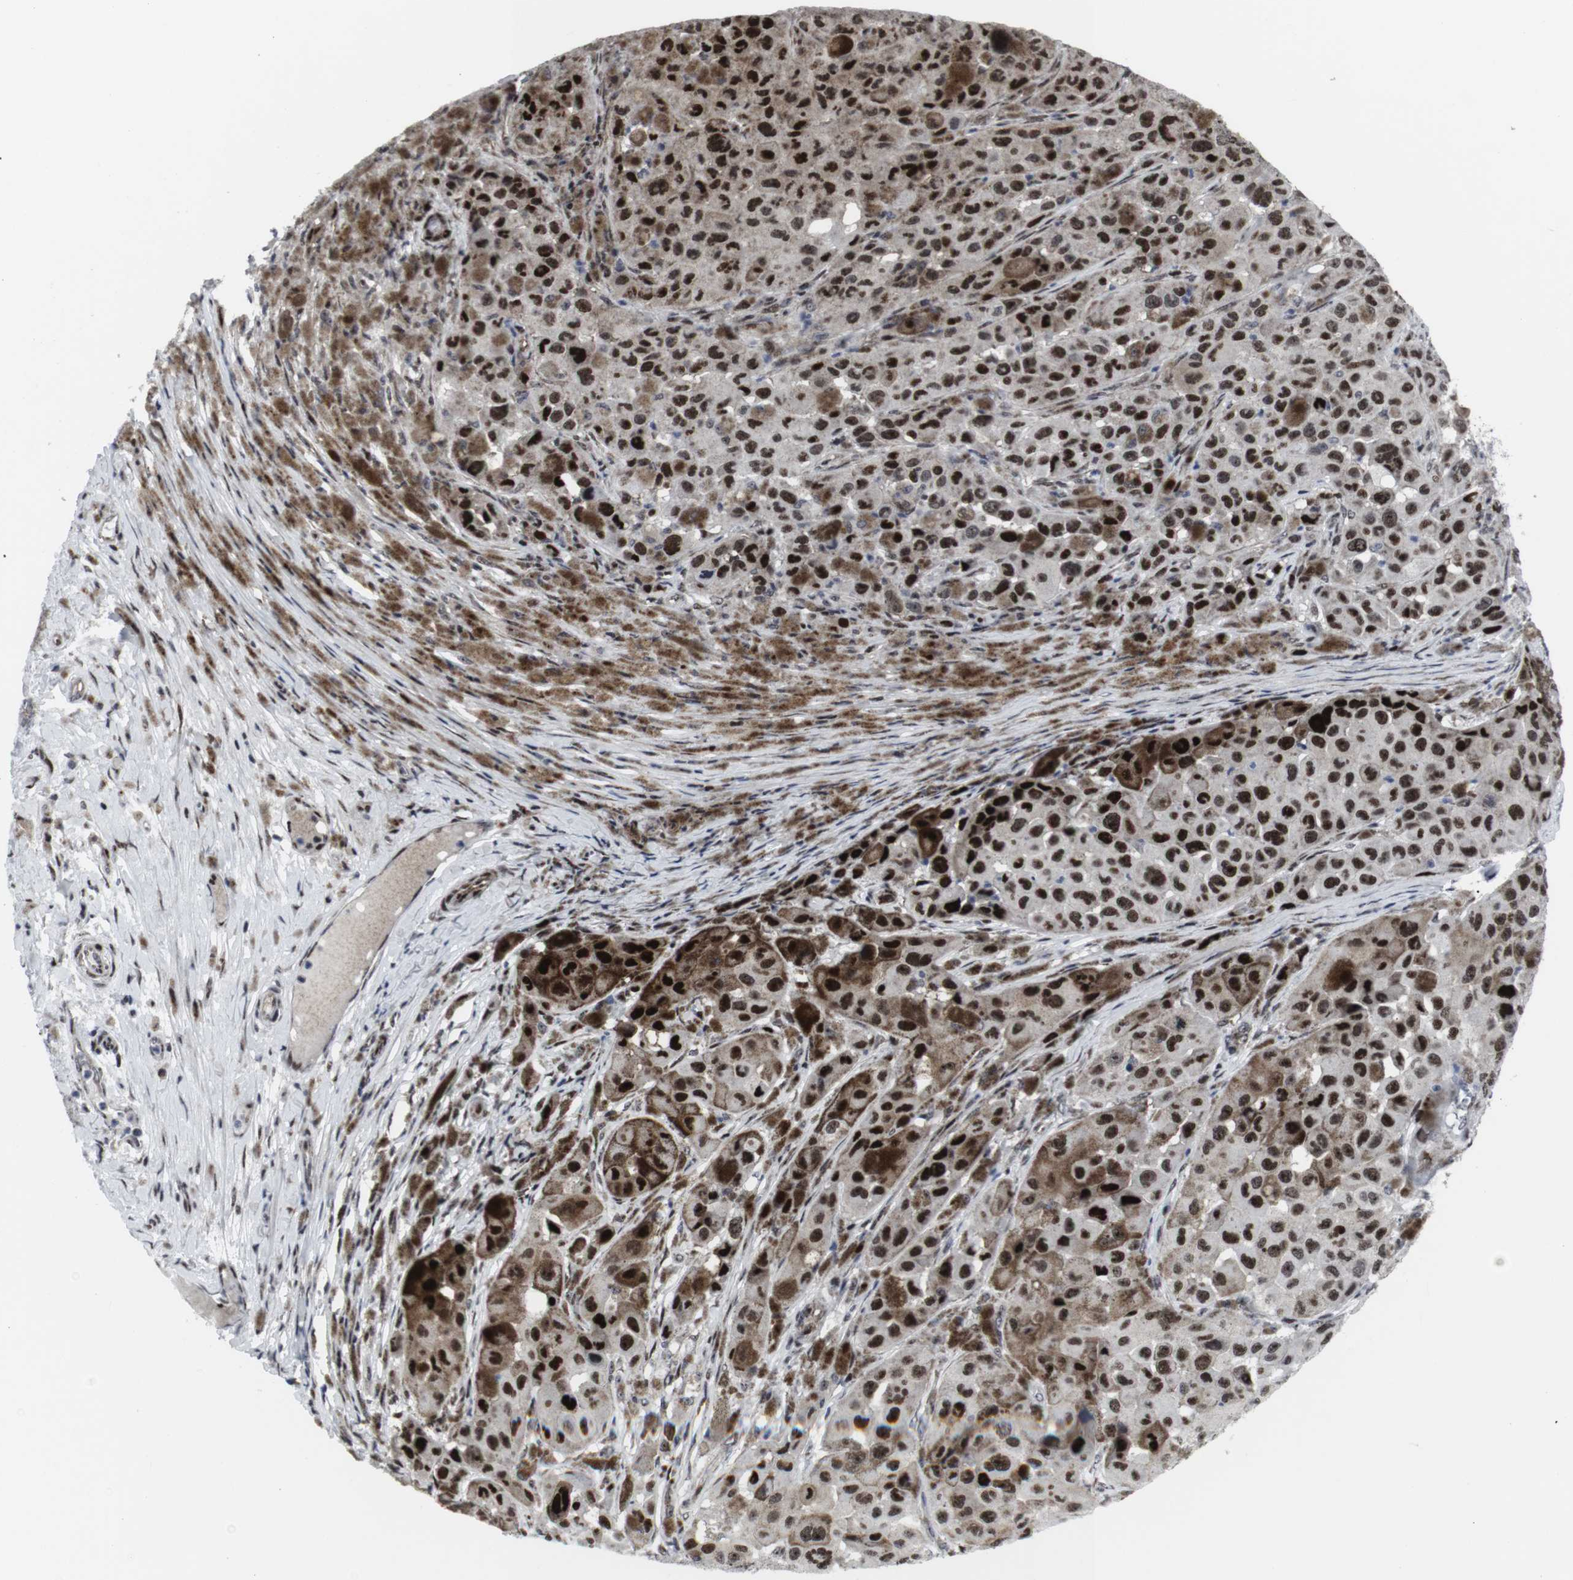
{"staining": {"intensity": "strong", "quantity": ">75%", "location": "nuclear"}, "tissue": "melanoma", "cell_type": "Tumor cells", "image_type": "cancer", "snomed": [{"axis": "morphology", "description": "Malignant melanoma, NOS"}, {"axis": "topography", "description": "Skin"}], "caption": "Malignant melanoma was stained to show a protein in brown. There is high levels of strong nuclear expression in approximately >75% of tumor cells.", "gene": "MLH1", "patient": {"sex": "male", "age": 96}}